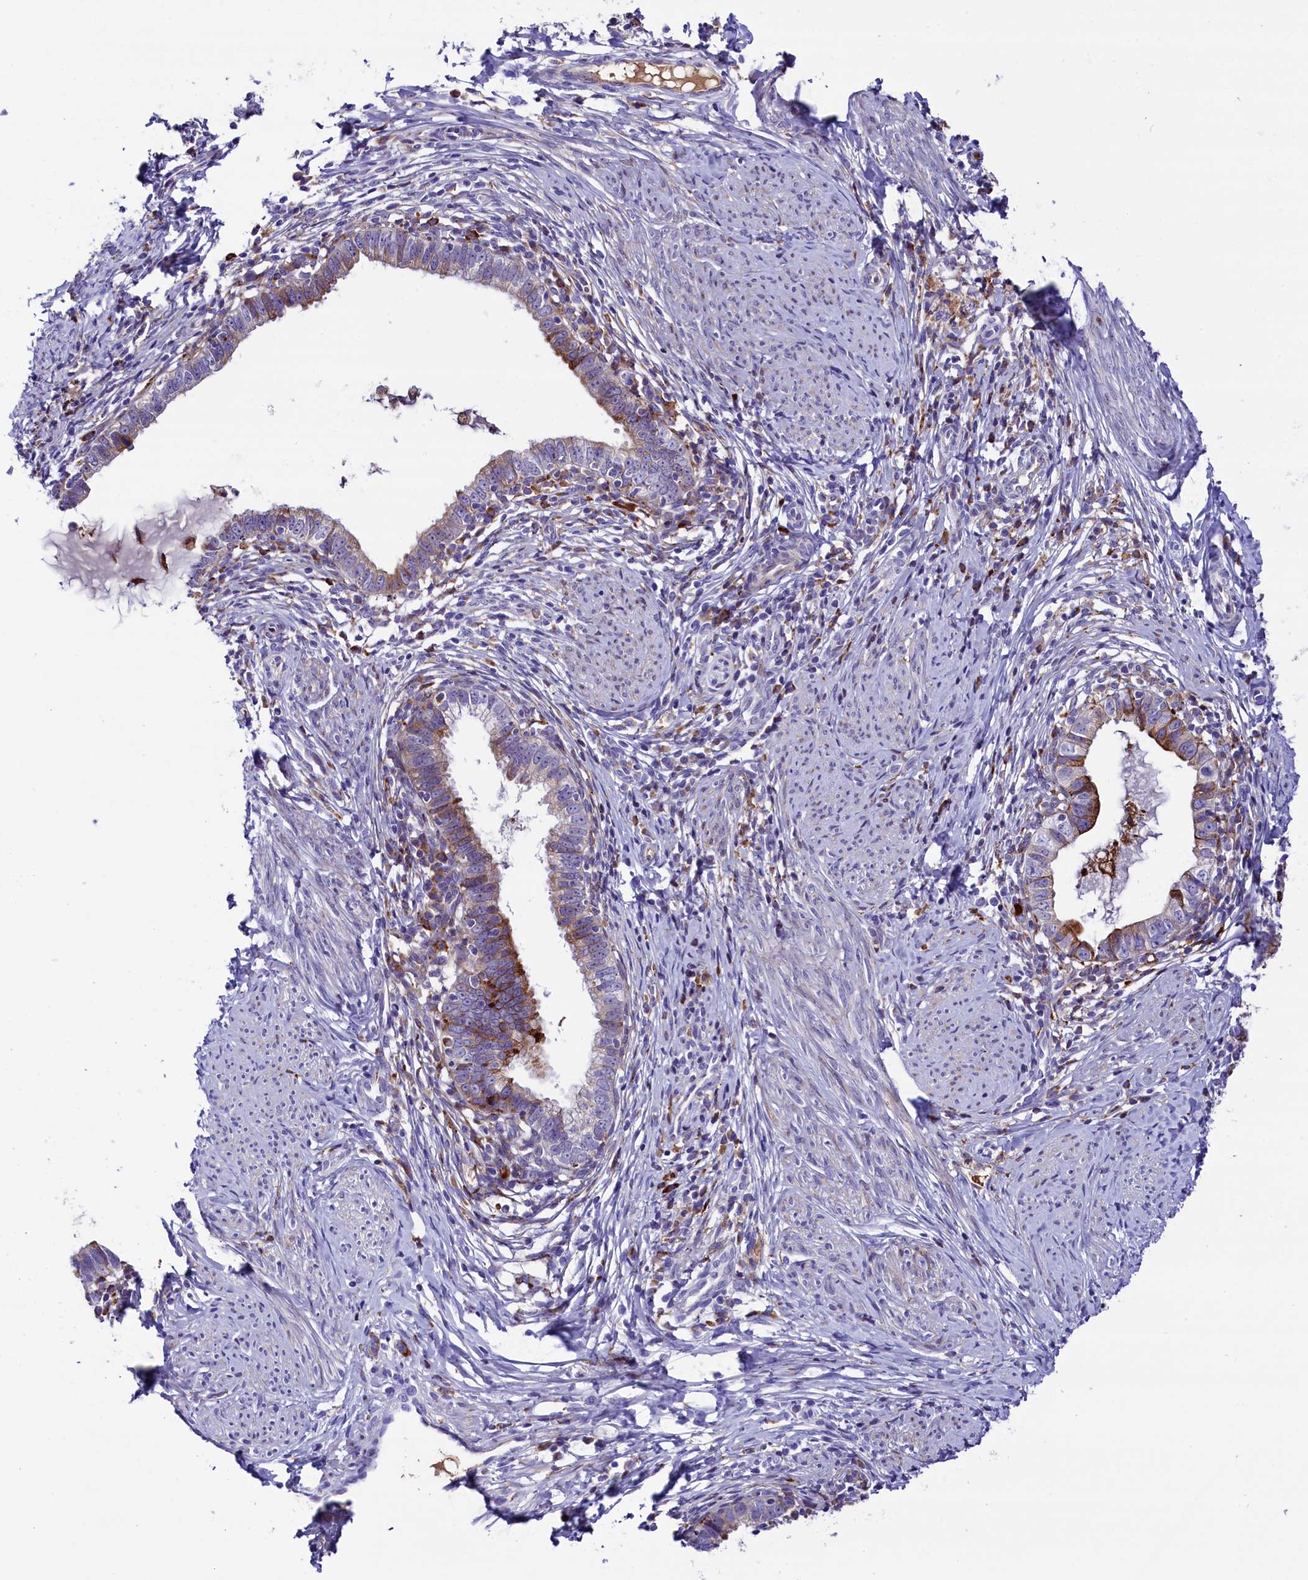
{"staining": {"intensity": "moderate", "quantity": "25%-75%", "location": "cytoplasmic/membranous"}, "tissue": "cervical cancer", "cell_type": "Tumor cells", "image_type": "cancer", "snomed": [{"axis": "morphology", "description": "Adenocarcinoma, NOS"}, {"axis": "topography", "description": "Cervix"}], "caption": "Tumor cells display medium levels of moderate cytoplasmic/membranous expression in approximately 25%-75% of cells in human adenocarcinoma (cervical).", "gene": "CMTR2", "patient": {"sex": "female", "age": 36}}